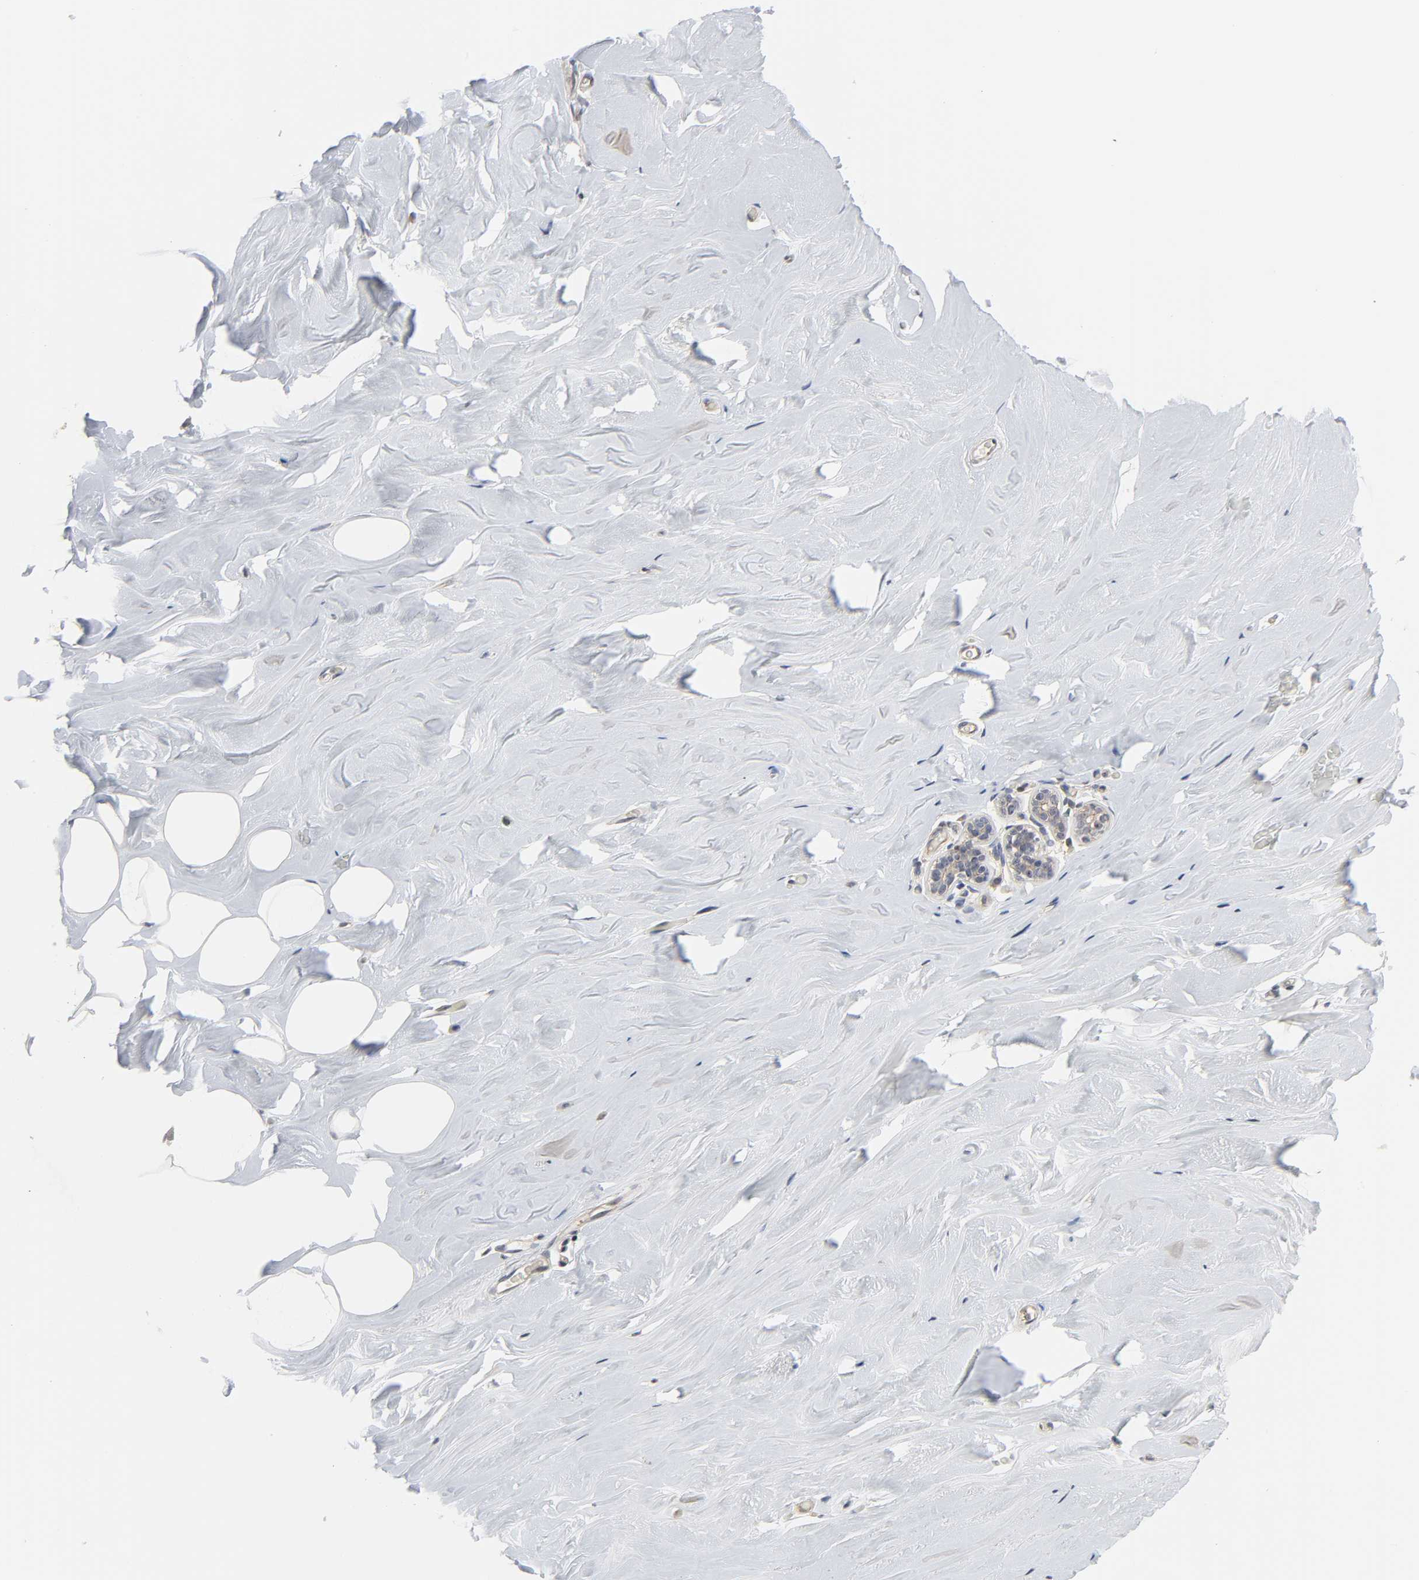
{"staining": {"intensity": "negative", "quantity": "none", "location": "none"}, "tissue": "breast", "cell_type": "Adipocytes", "image_type": "normal", "snomed": [{"axis": "morphology", "description": "Normal tissue, NOS"}, {"axis": "topography", "description": "Breast"}], "caption": "Micrograph shows no significant protein staining in adipocytes of normal breast. Nuclei are stained in blue.", "gene": "DDX10", "patient": {"sex": "female", "age": 75}}